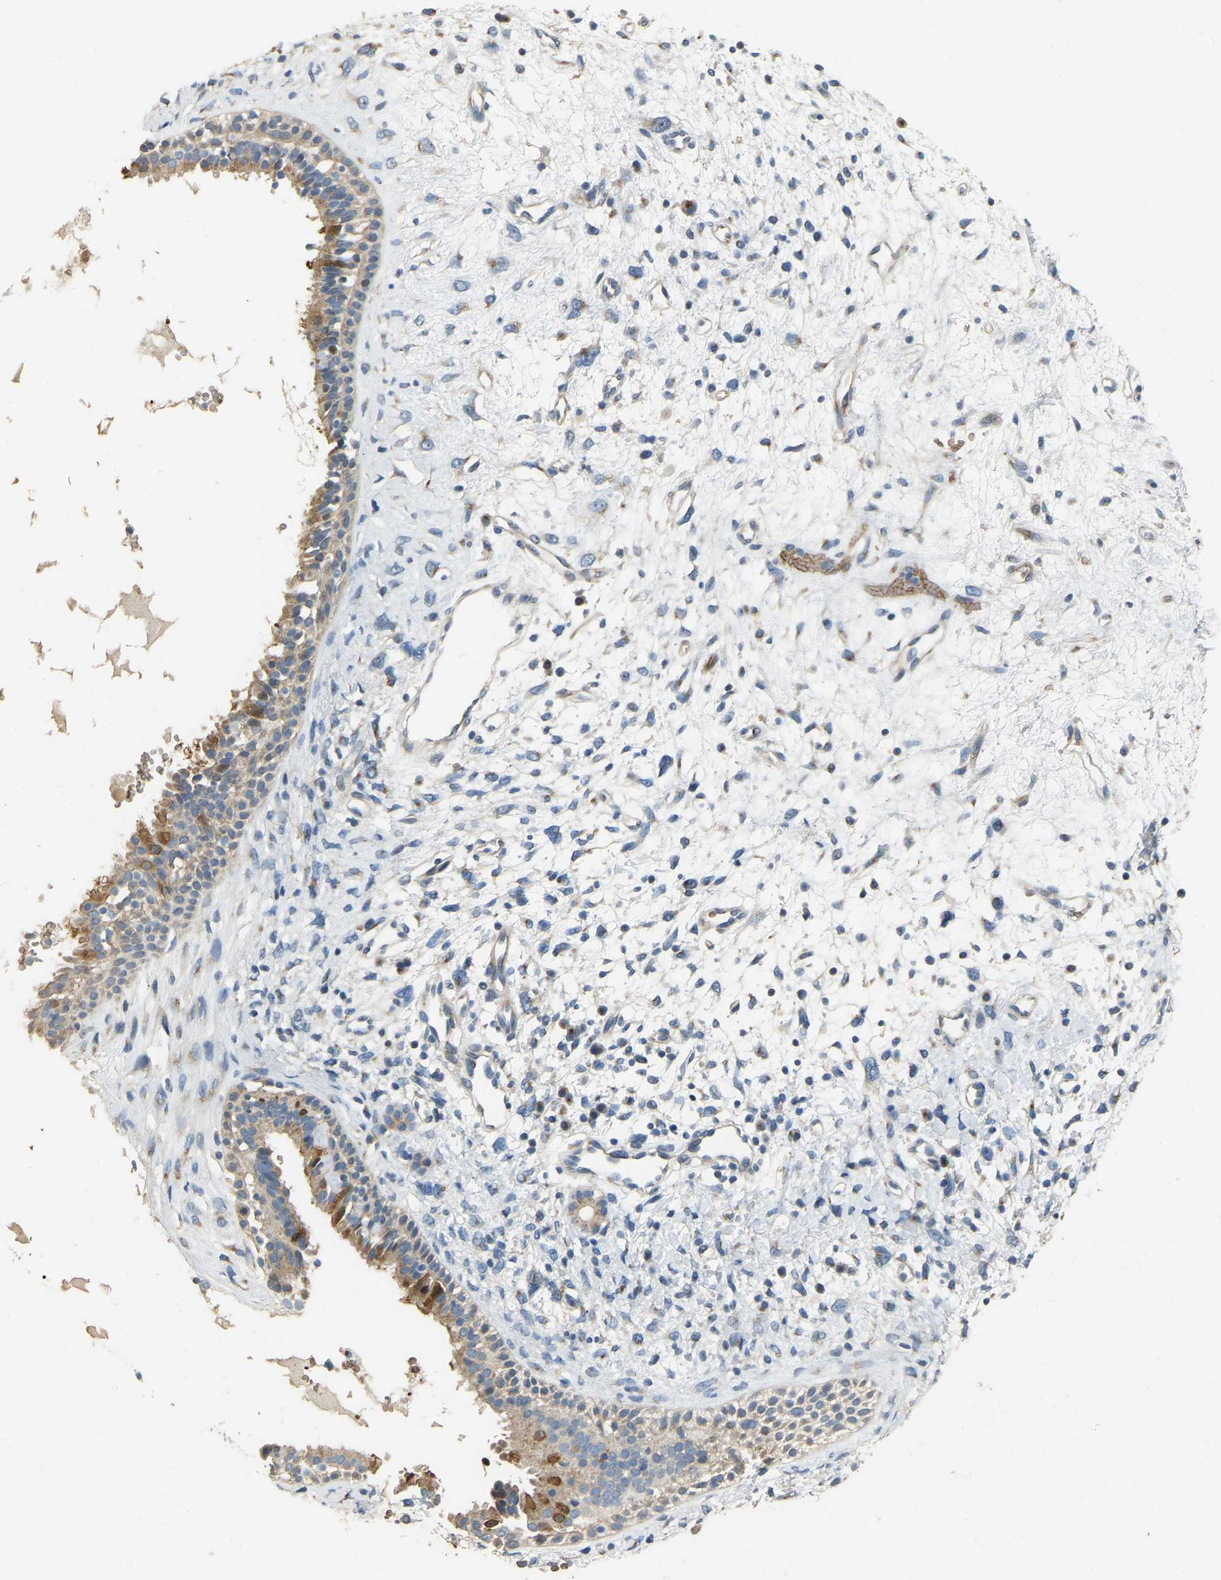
{"staining": {"intensity": "moderate", "quantity": ">75%", "location": "cytoplasmic/membranous"}, "tissue": "nasopharynx", "cell_type": "Respiratory epithelial cells", "image_type": "normal", "snomed": [{"axis": "morphology", "description": "Normal tissue, NOS"}, {"axis": "topography", "description": "Nasopharynx"}], "caption": "Immunohistochemistry image of unremarkable nasopharynx: nasopharynx stained using immunohistochemistry exhibits medium levels of moderate protein expression localized specifically in the cytoplasmic/membranous of respiratory epithelial cells, appearing as a cytoplasmic/membranous brown color.", "gene": "CFAP298", "patient": {"sex": "male", "age": 22}}